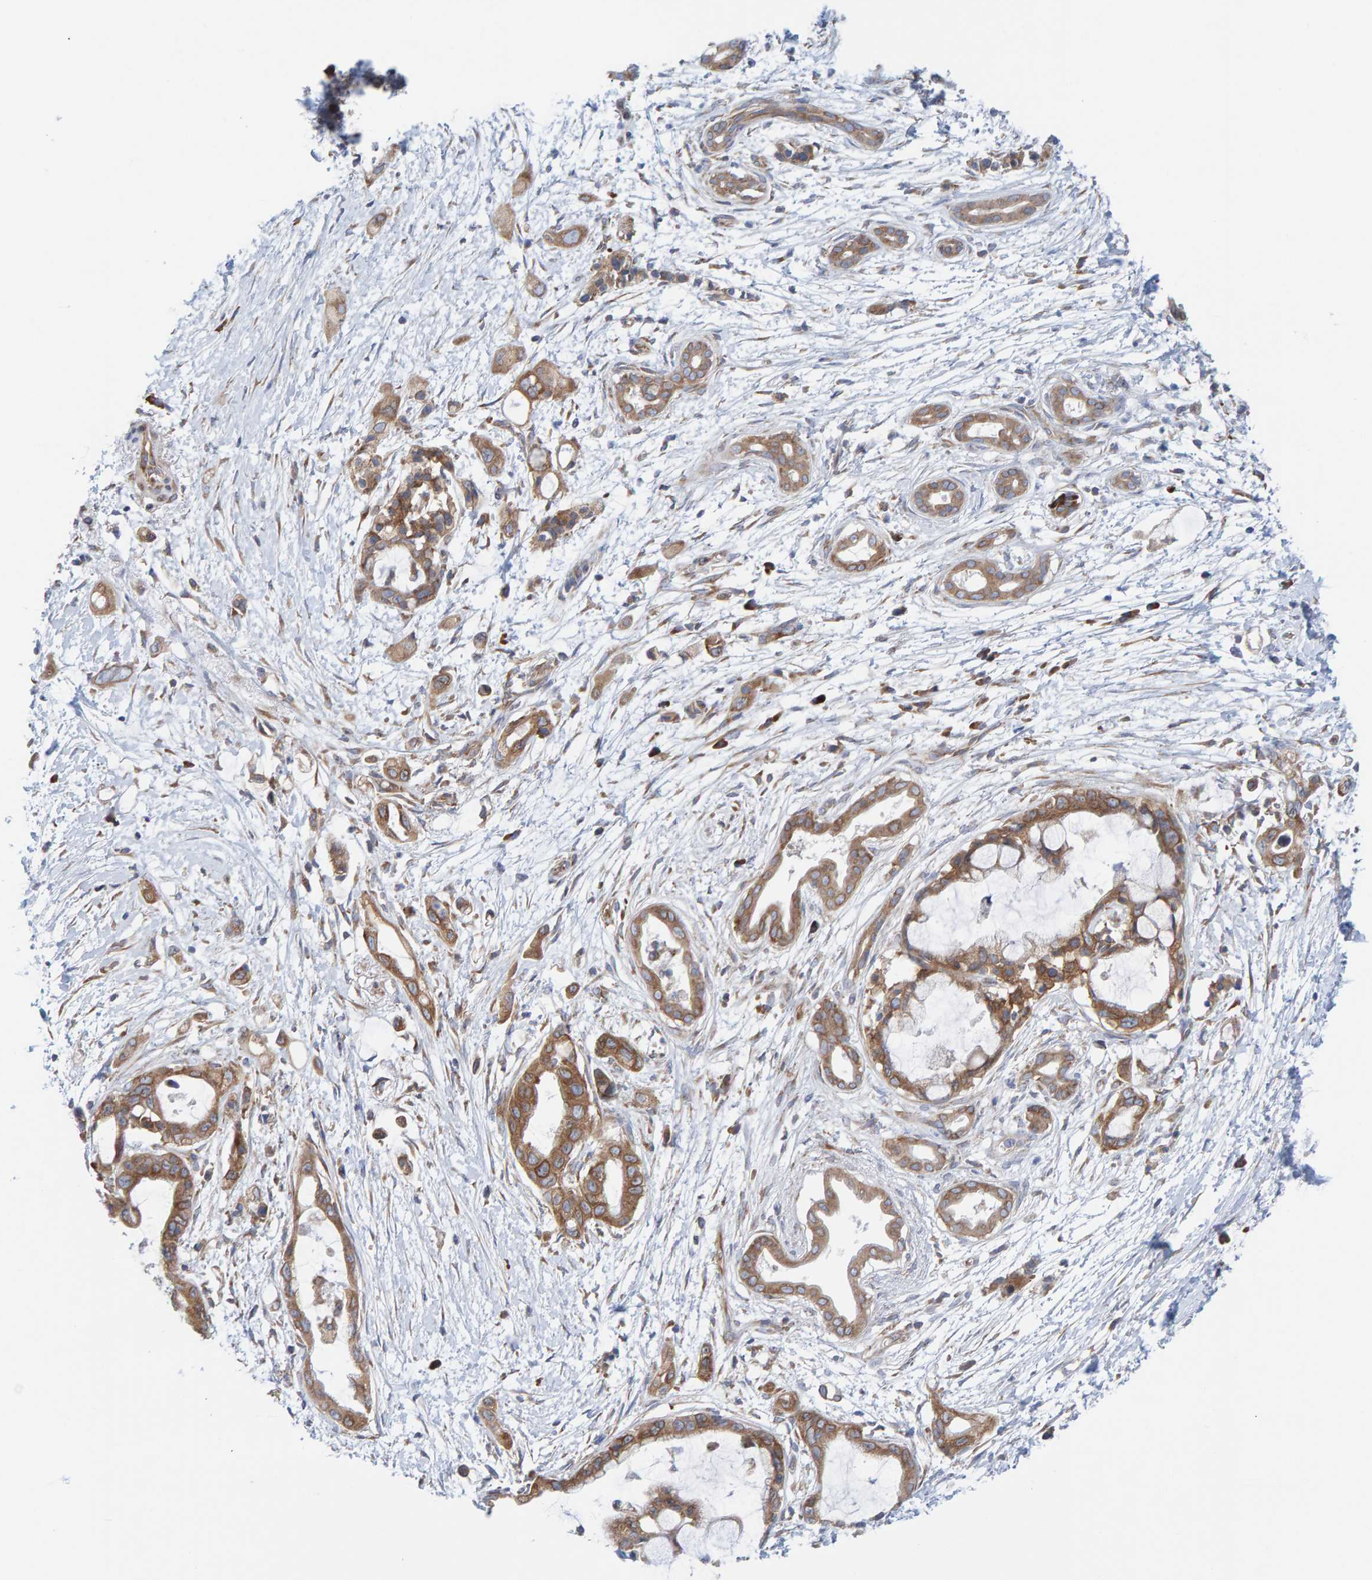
{"staining": {"intensity": "moderate", "quantity": ">75%", "location": "cytoplasmic/membranous"}, "tissue": "pancreatic cancer", "cell_type": "Tumor cells", "image_type": "cancer", "snomed": [{"axis": "morphology", "description": "Adenocarcinoma, NOS"}, {"axis": "topography", "description": "Pancreas"}], "caption": "IHC micrograph of neoplastic tissue: human pancreatic cancer stained using IHC exhibits medium levels of moderate protein expression localized specifically in the cytoplasmic/membranous of tumor cells, appearing as a cytoplasmic/membranous brown color.", "gene": "CDK5RAP3", "patient": {"sex": "male", "age": 59}}